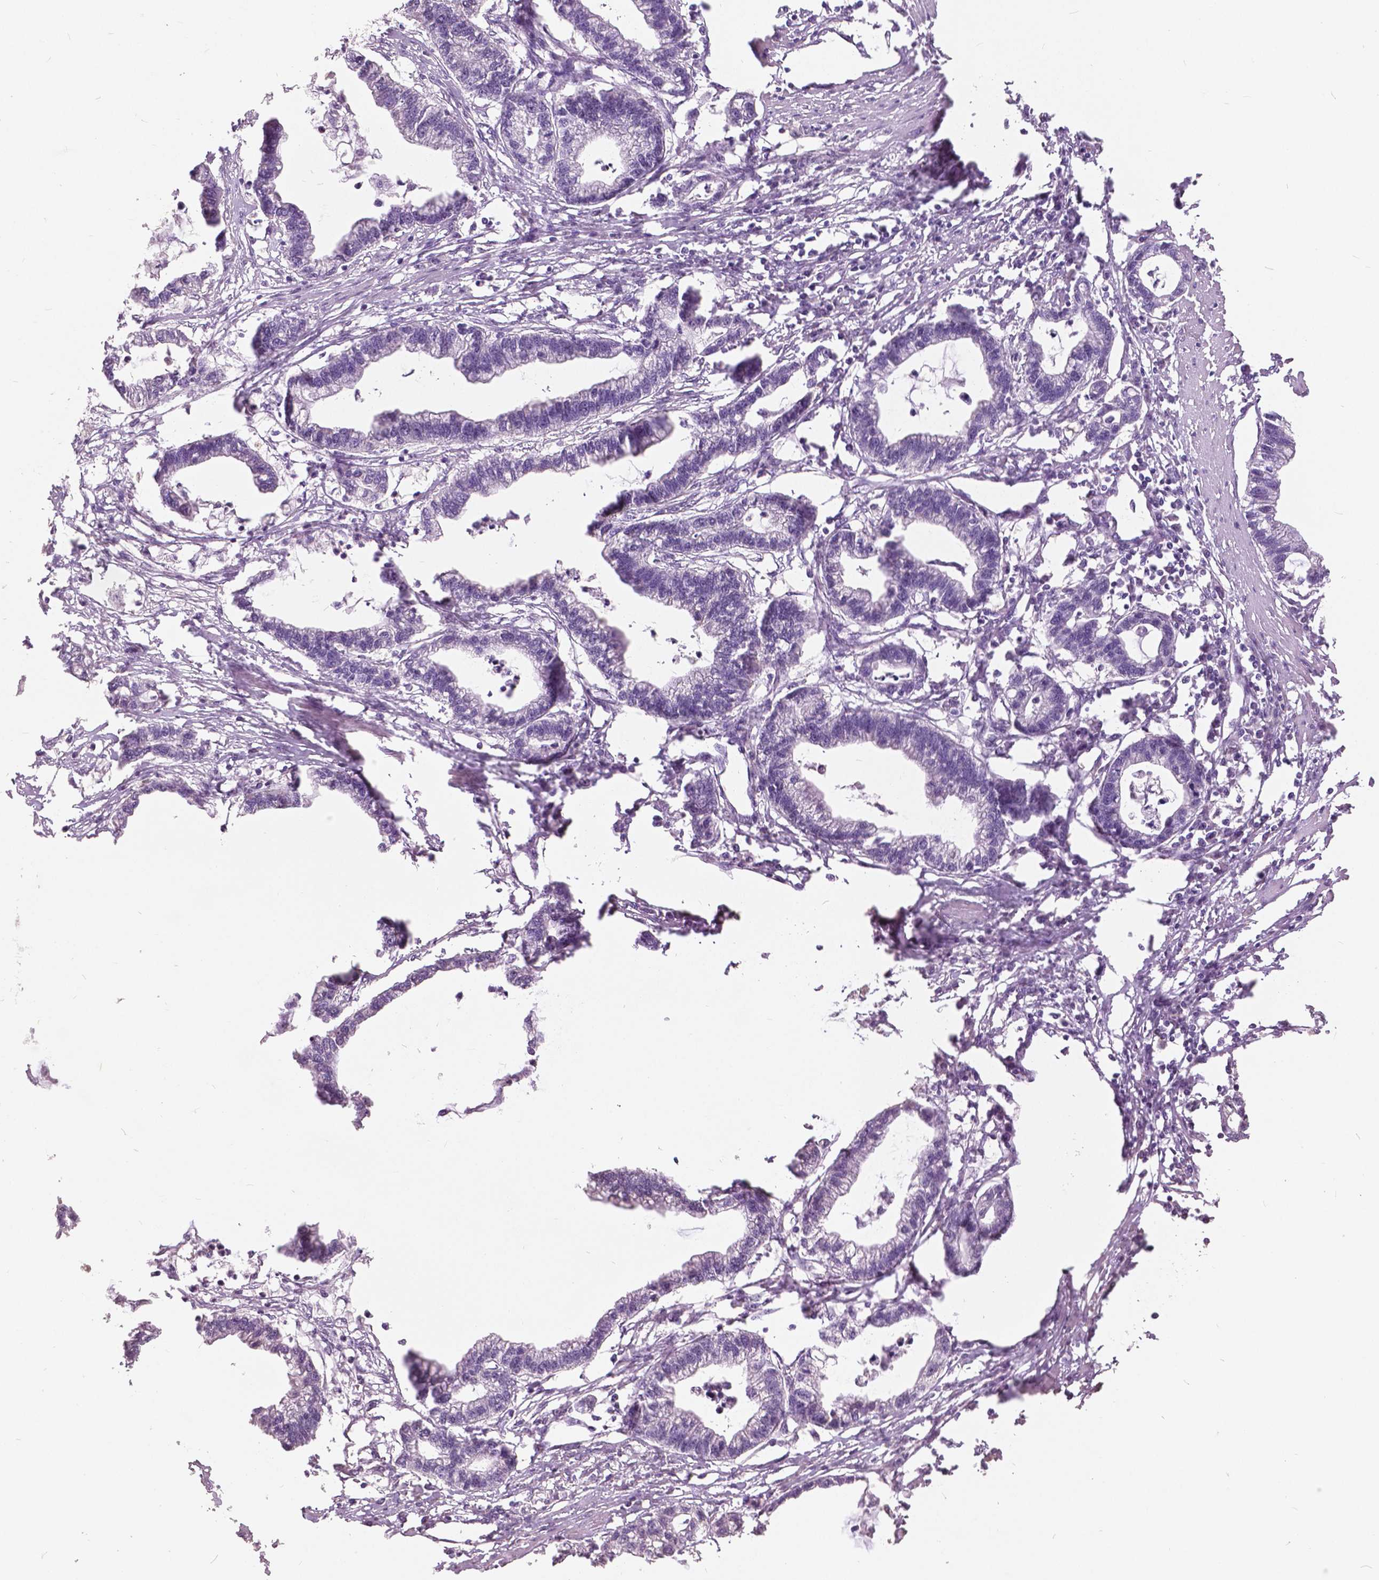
{"staining": {"intensity": "negative", "quantity": "none", "location": "none"}, "tissue": "stomach cancer", "cell_type": "Tumor cells", "image_type": "cancer", "snomed": [{"axis": "morphology", "description": "Adenocarcinoma, NOS"}, {"axis": "topography", "description": "Stomach"}], "caption": "An immunohistochemistry (IHC) image of stomach adenocarcinoma is shown. There is no staining in tumor cells of stomach adenocarcinoma.", "gene": "GRIN2A", "patient": {"sex": "male", "age": 83}}